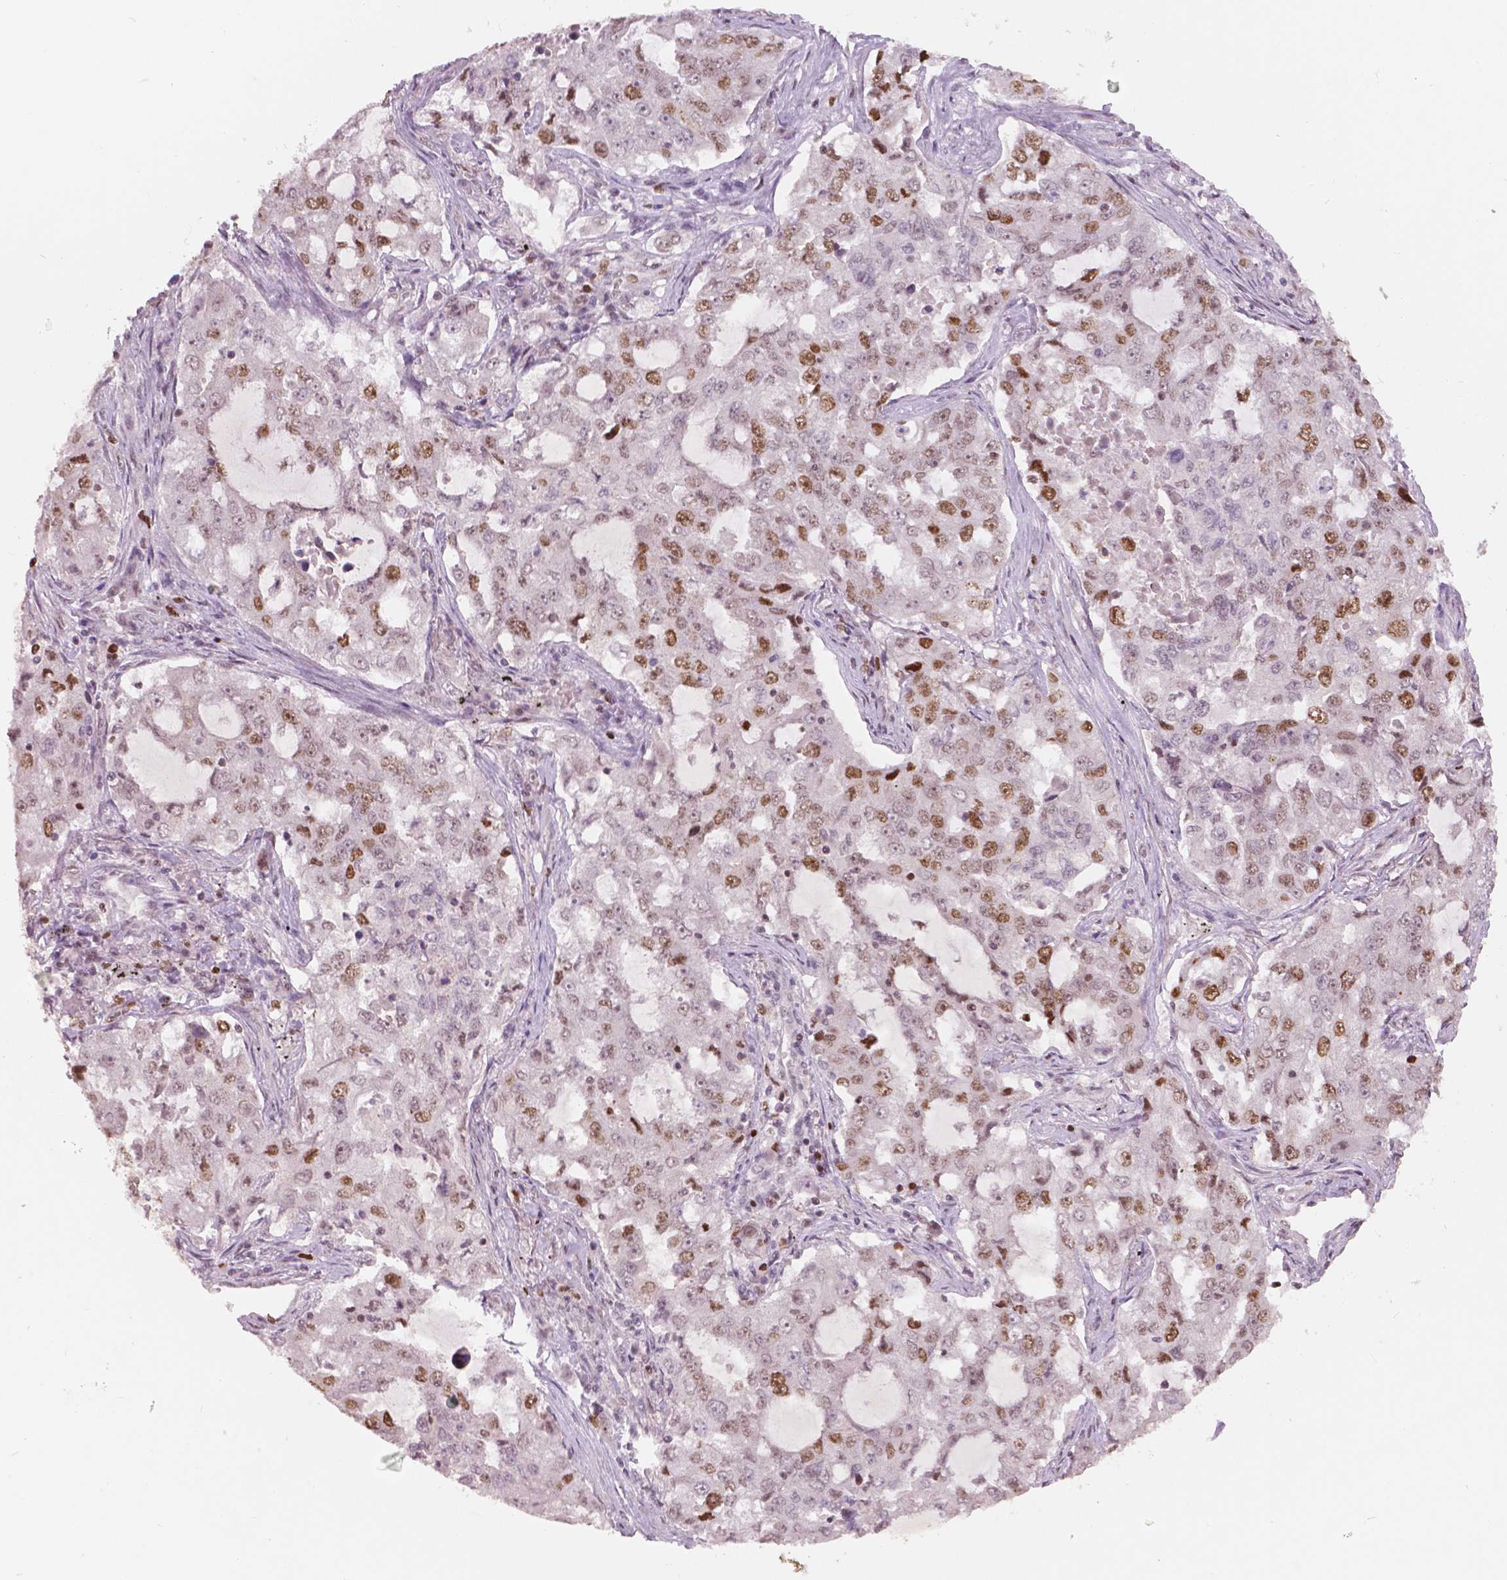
{"staining": {"intensity": "moderate", "quantity": "25%-75%", "location": "nuclear"}, "tissue": "lung cancer", "cell_type": "Tumor cells", "image_type": "cancer", "snomed": [{"axis": "morphology", "description": "Adenocarcinoma, NOS"}, {"axis": "topography", "description": "Lung"}], "caption": "Protein expression analysis of adenocarcinoma (lung) demonstrates moderate nuclear expression in about 25%-75% of tumor cells.", "gene": "NSD2", "patient": {"sex": "female", "age": 61}}